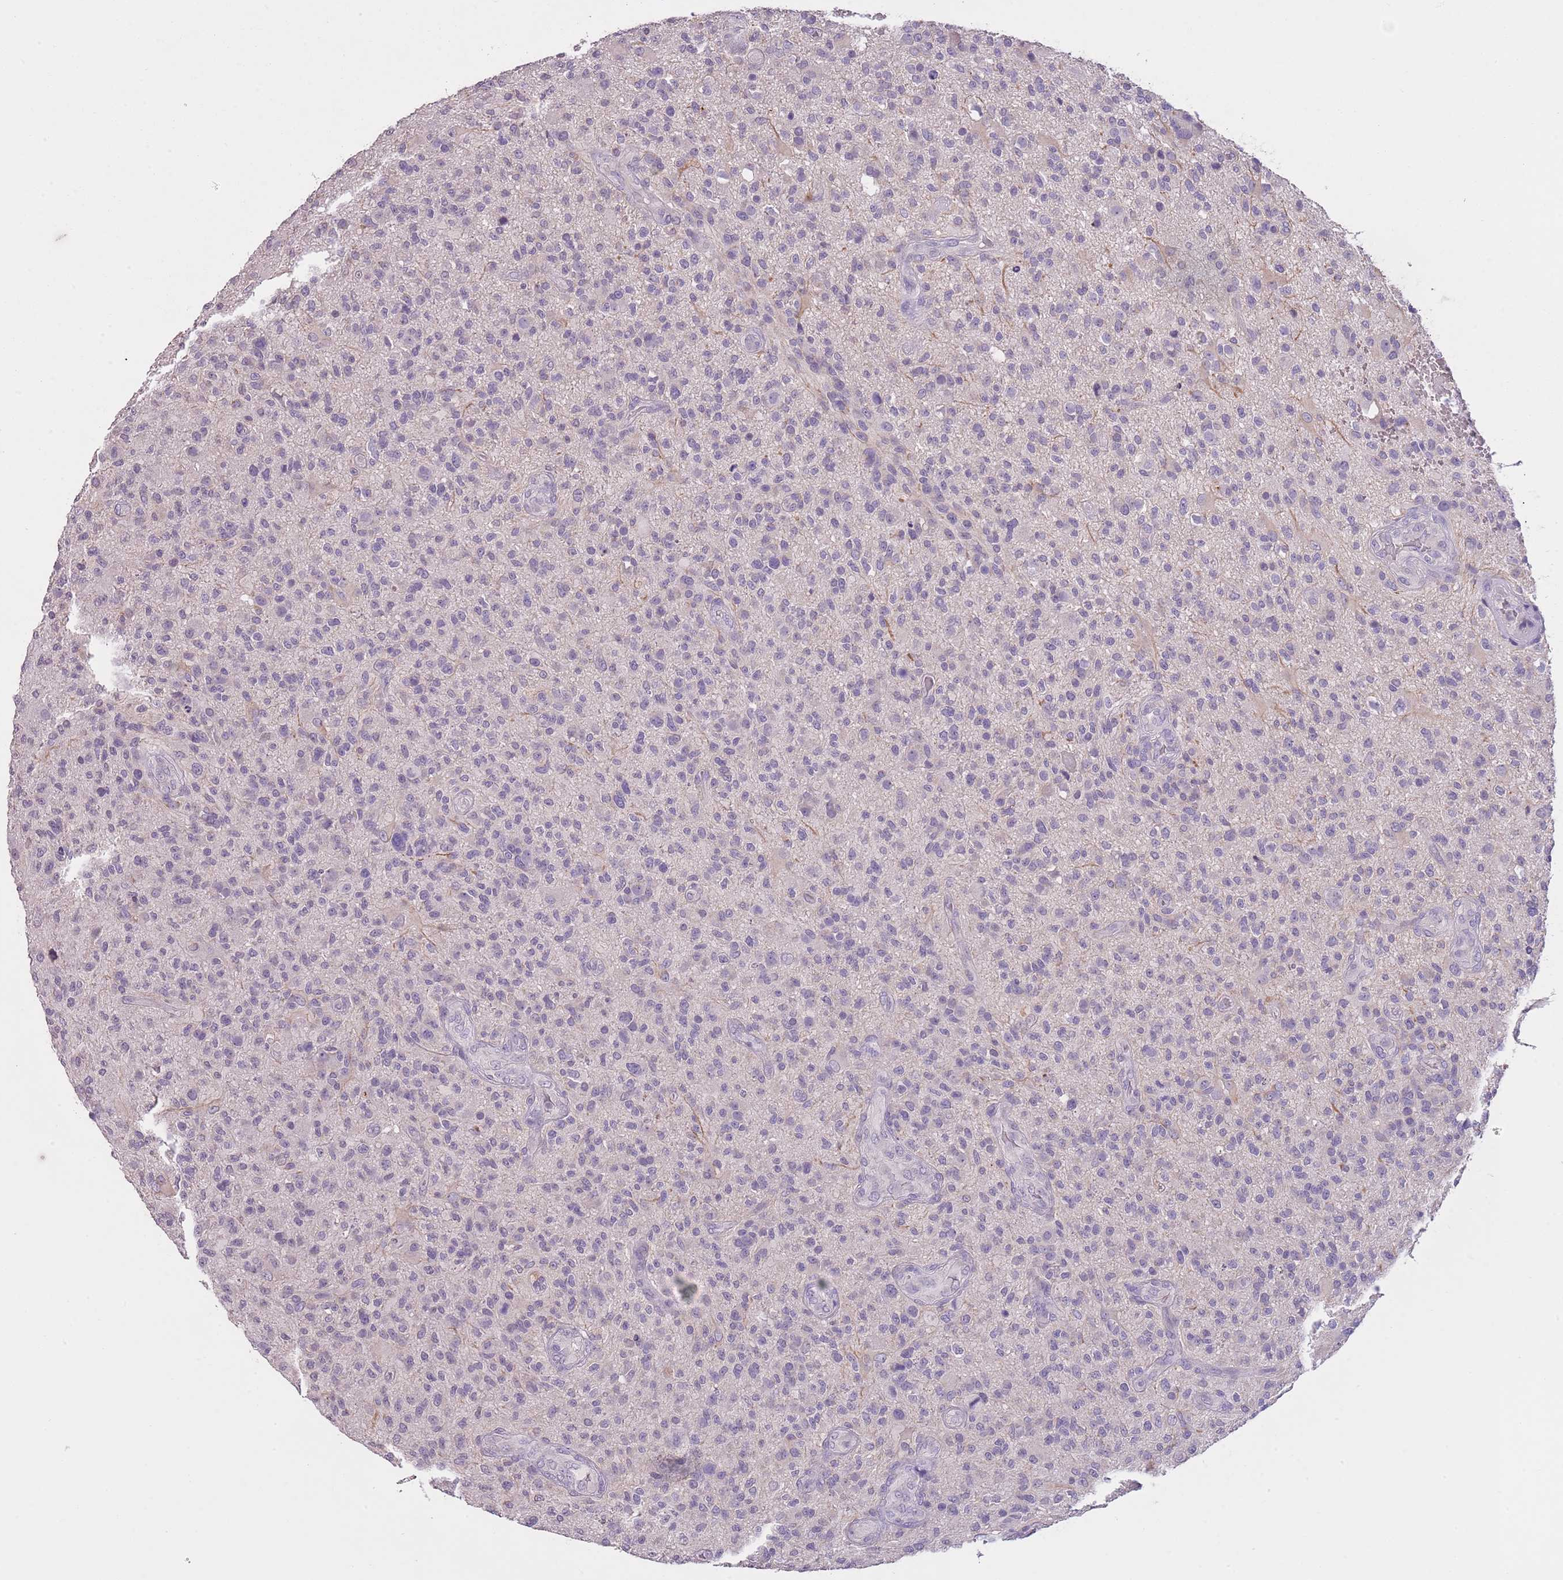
{"staining": {"intensity": "negative", "quantity": "none", "location": "none"}, "tissue": "glioma", "cell_type": "Tumor cells", "image_type": "cancer", "snomed": [{"axis": "morphology", "description": "Glioma, malignant, High grade"}, {"axis": "topography", "description": "Brain"}], "caption": "The photomicrograph displays no significant staining in tumor cells of malignant high-grade glioma.", "gene": "SLC35E3", "patient": {"sex": "male", "age": 47}}